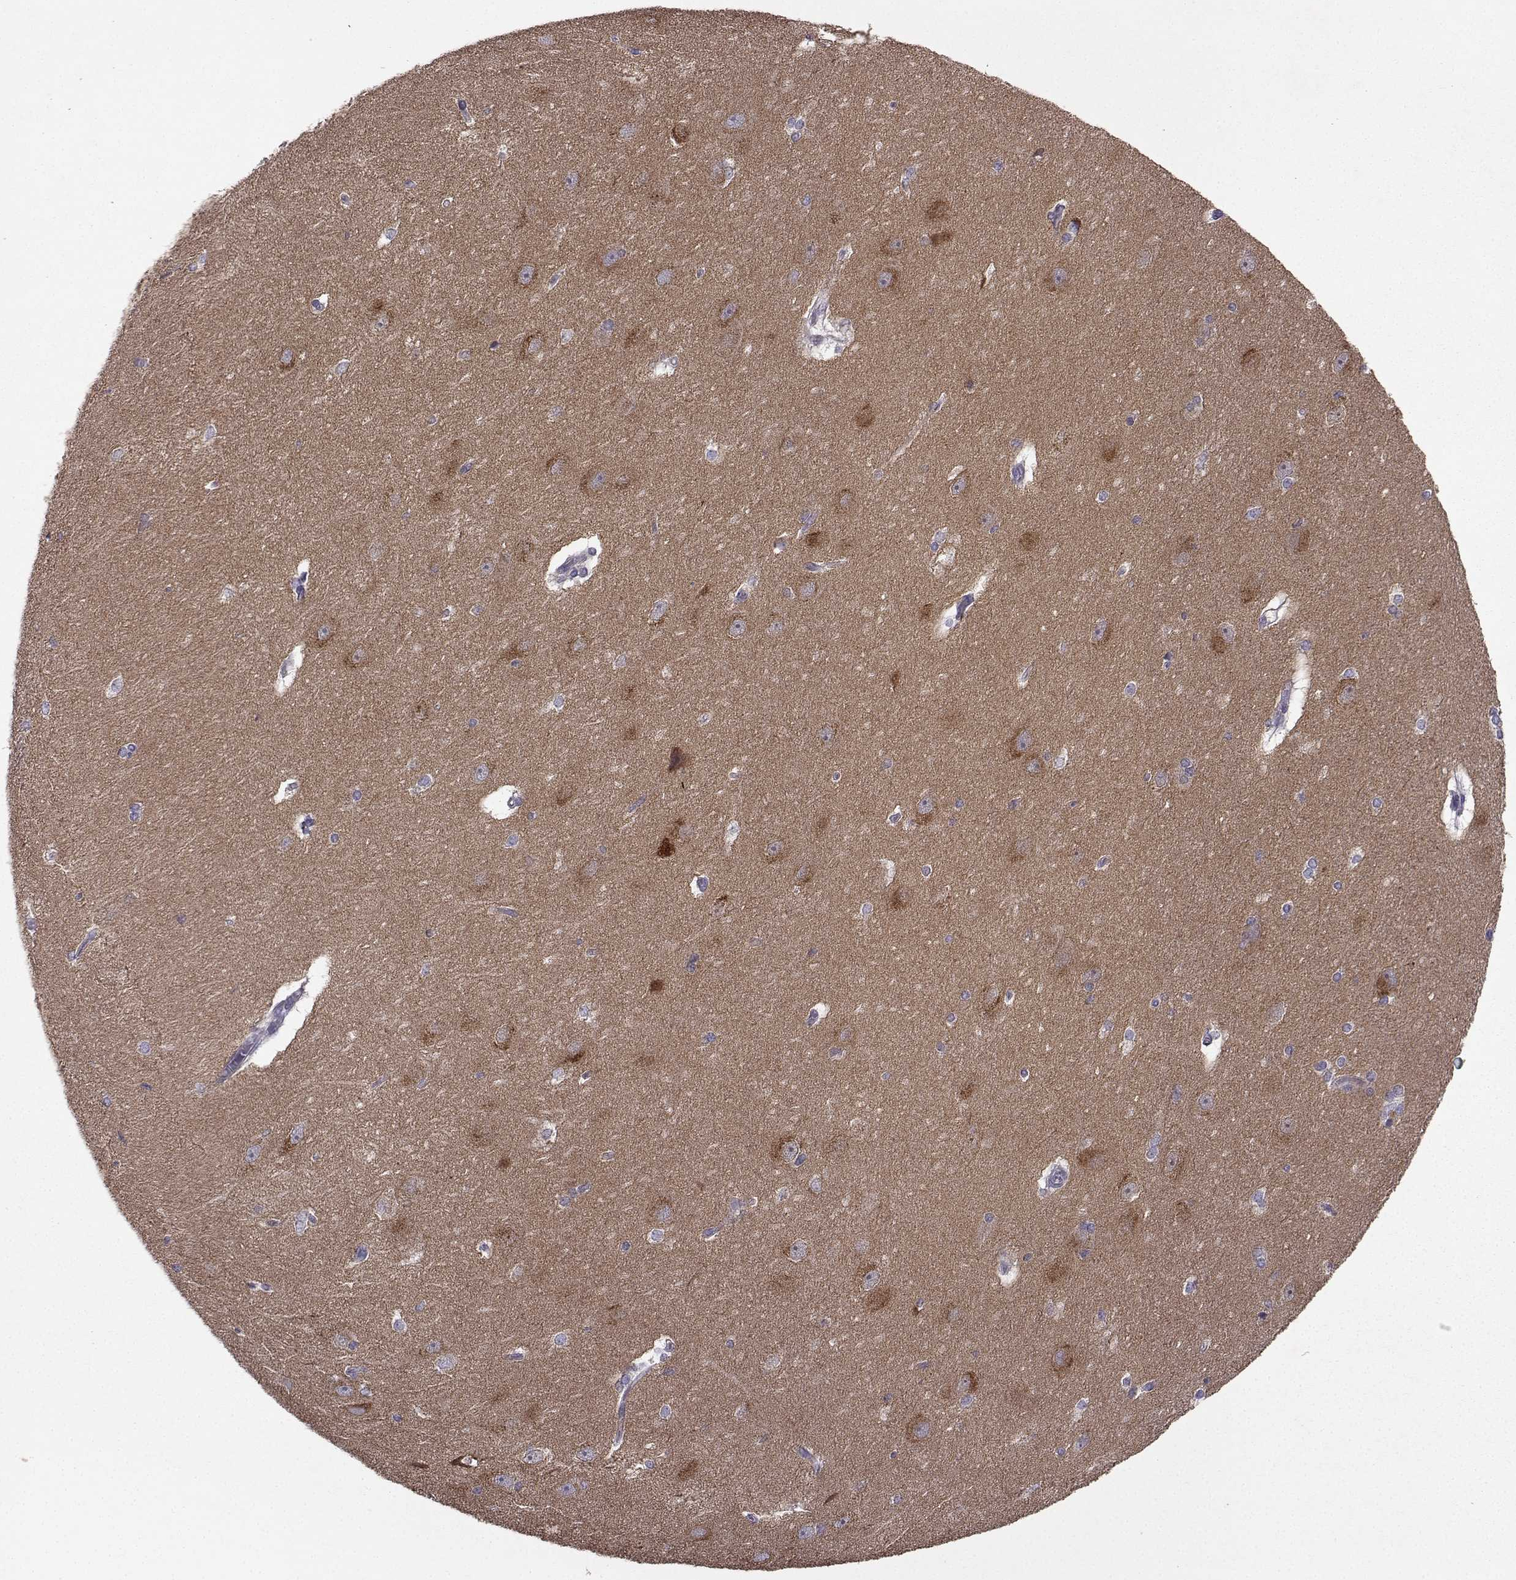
{"staining": {"intensity": "negative", "quantity": "none", "location": "none"}, "tissue": "hippocampus", "cell_type": "Glial cells", "image_type": "normal", "snomed": [{"axis": "morphology", "description": "Normal tissue, NOS"}, {"axis": "topography", "description": "Cerebral cortex"}, {"axis": "topography", "description": "Hippocampus"}], "caption": "Immunohistochemical staining of normal human hippocampus reveals no significant positivity in glial cells. (Stains: DAB immunohistochemistry (IHC) with hematoxylin counter stain, Microscopy: brightfield microscopy at high magnification).", "gene": "STXBP5", "patient": {"sex": "female", "age": 19}}